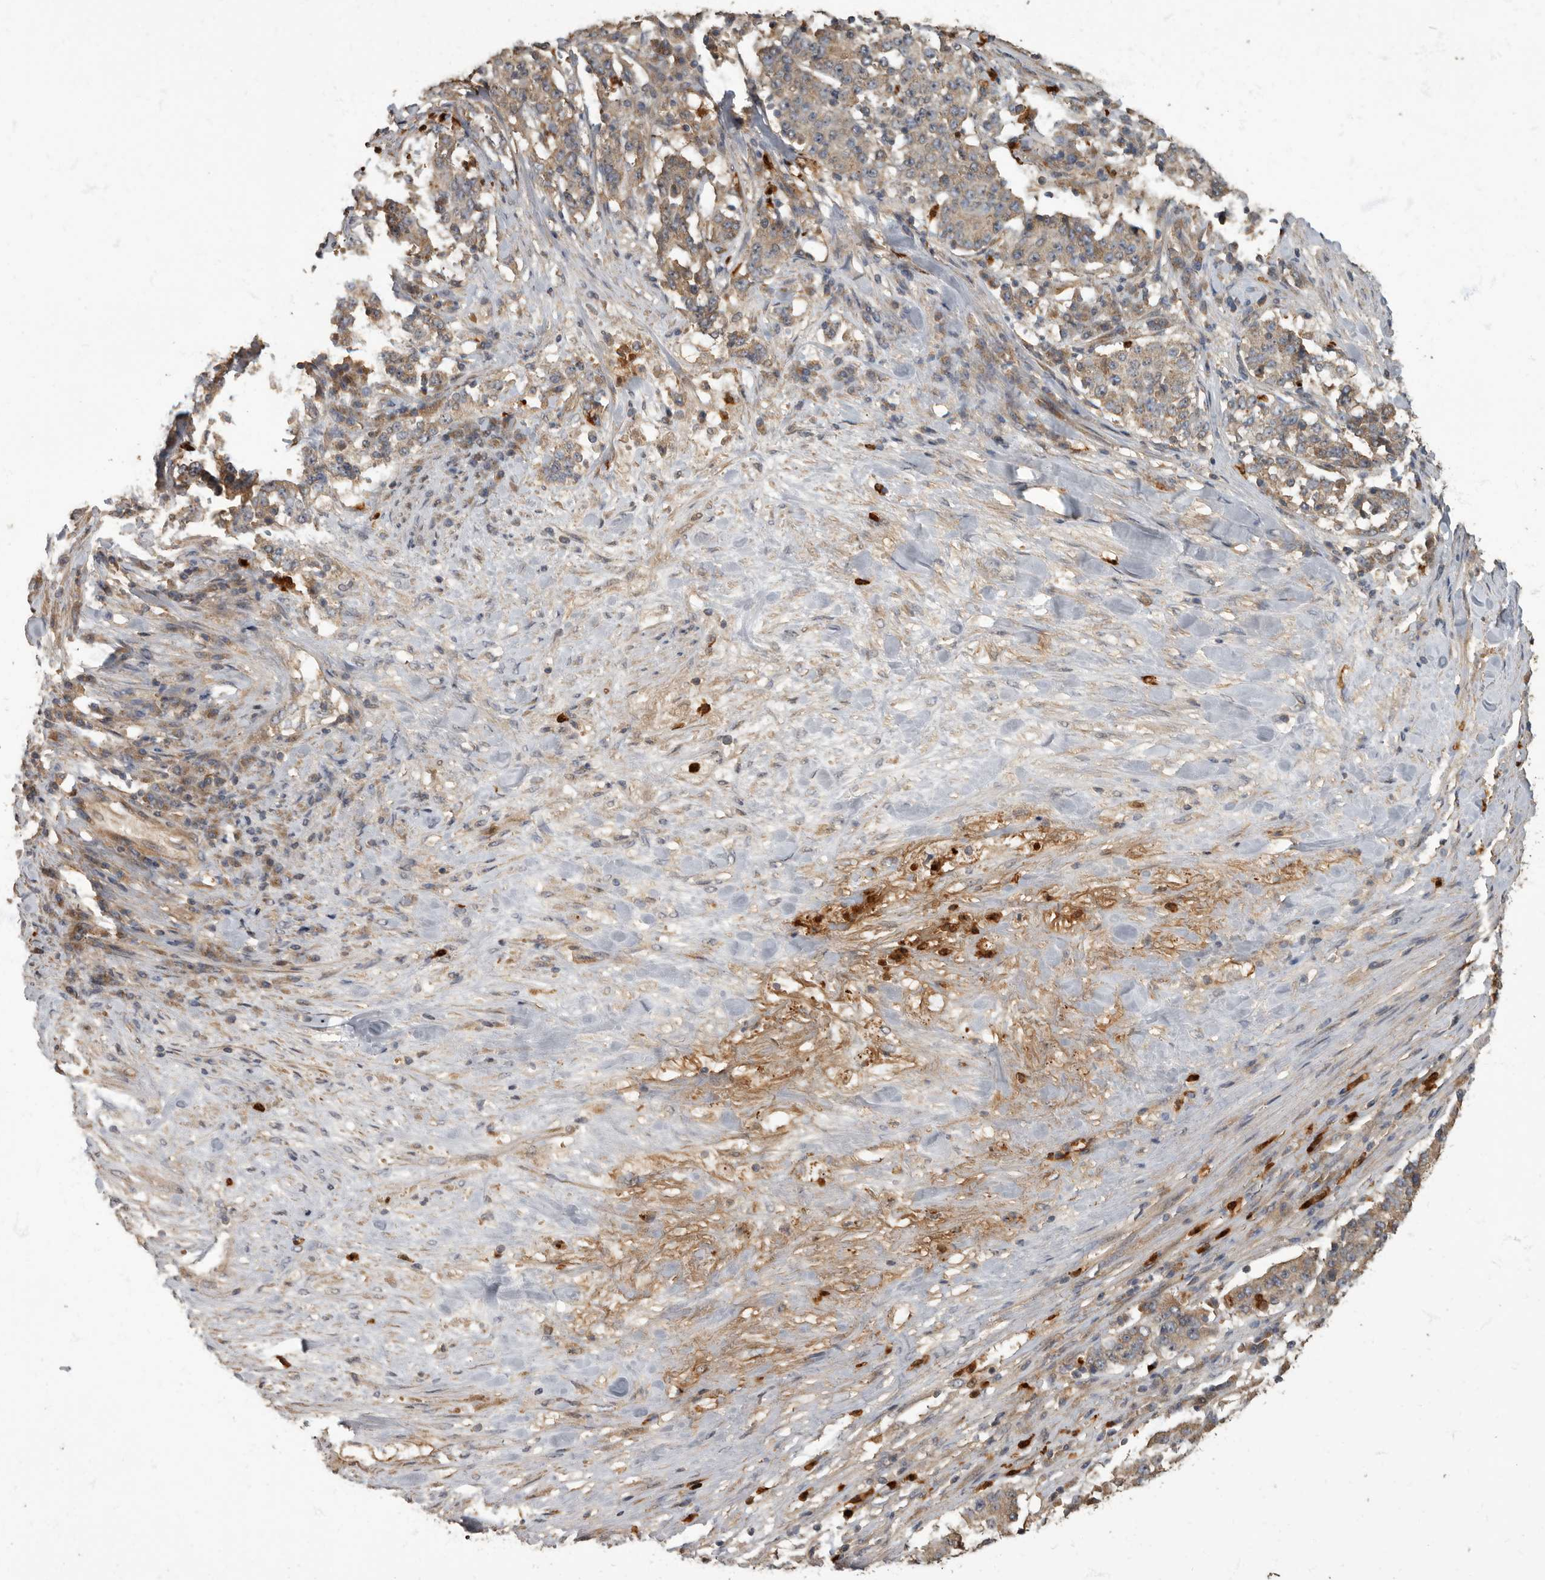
{"staining": {"intensity": "weak", "quantity": ">75%", "location": "cytoplasmic/membranous"}, "tissue": "stomach cancer", "cell_type": "Tumor cells", "image_type": "cancer", "snomed": [{"axis": "morphology", "description": "Adenocarcinoma, NOS"}, {"axis": "topography", "description": "Stomach"}], "caption": "Stomach cancer (adenocarcinoma) was stained to show a protein in brown. There is low levels of weak cytoplasmic/membranous expression in about >75% of tumor cells.", "gene": "DAAM1", "patient": {"sex": "male", "age": 59}}